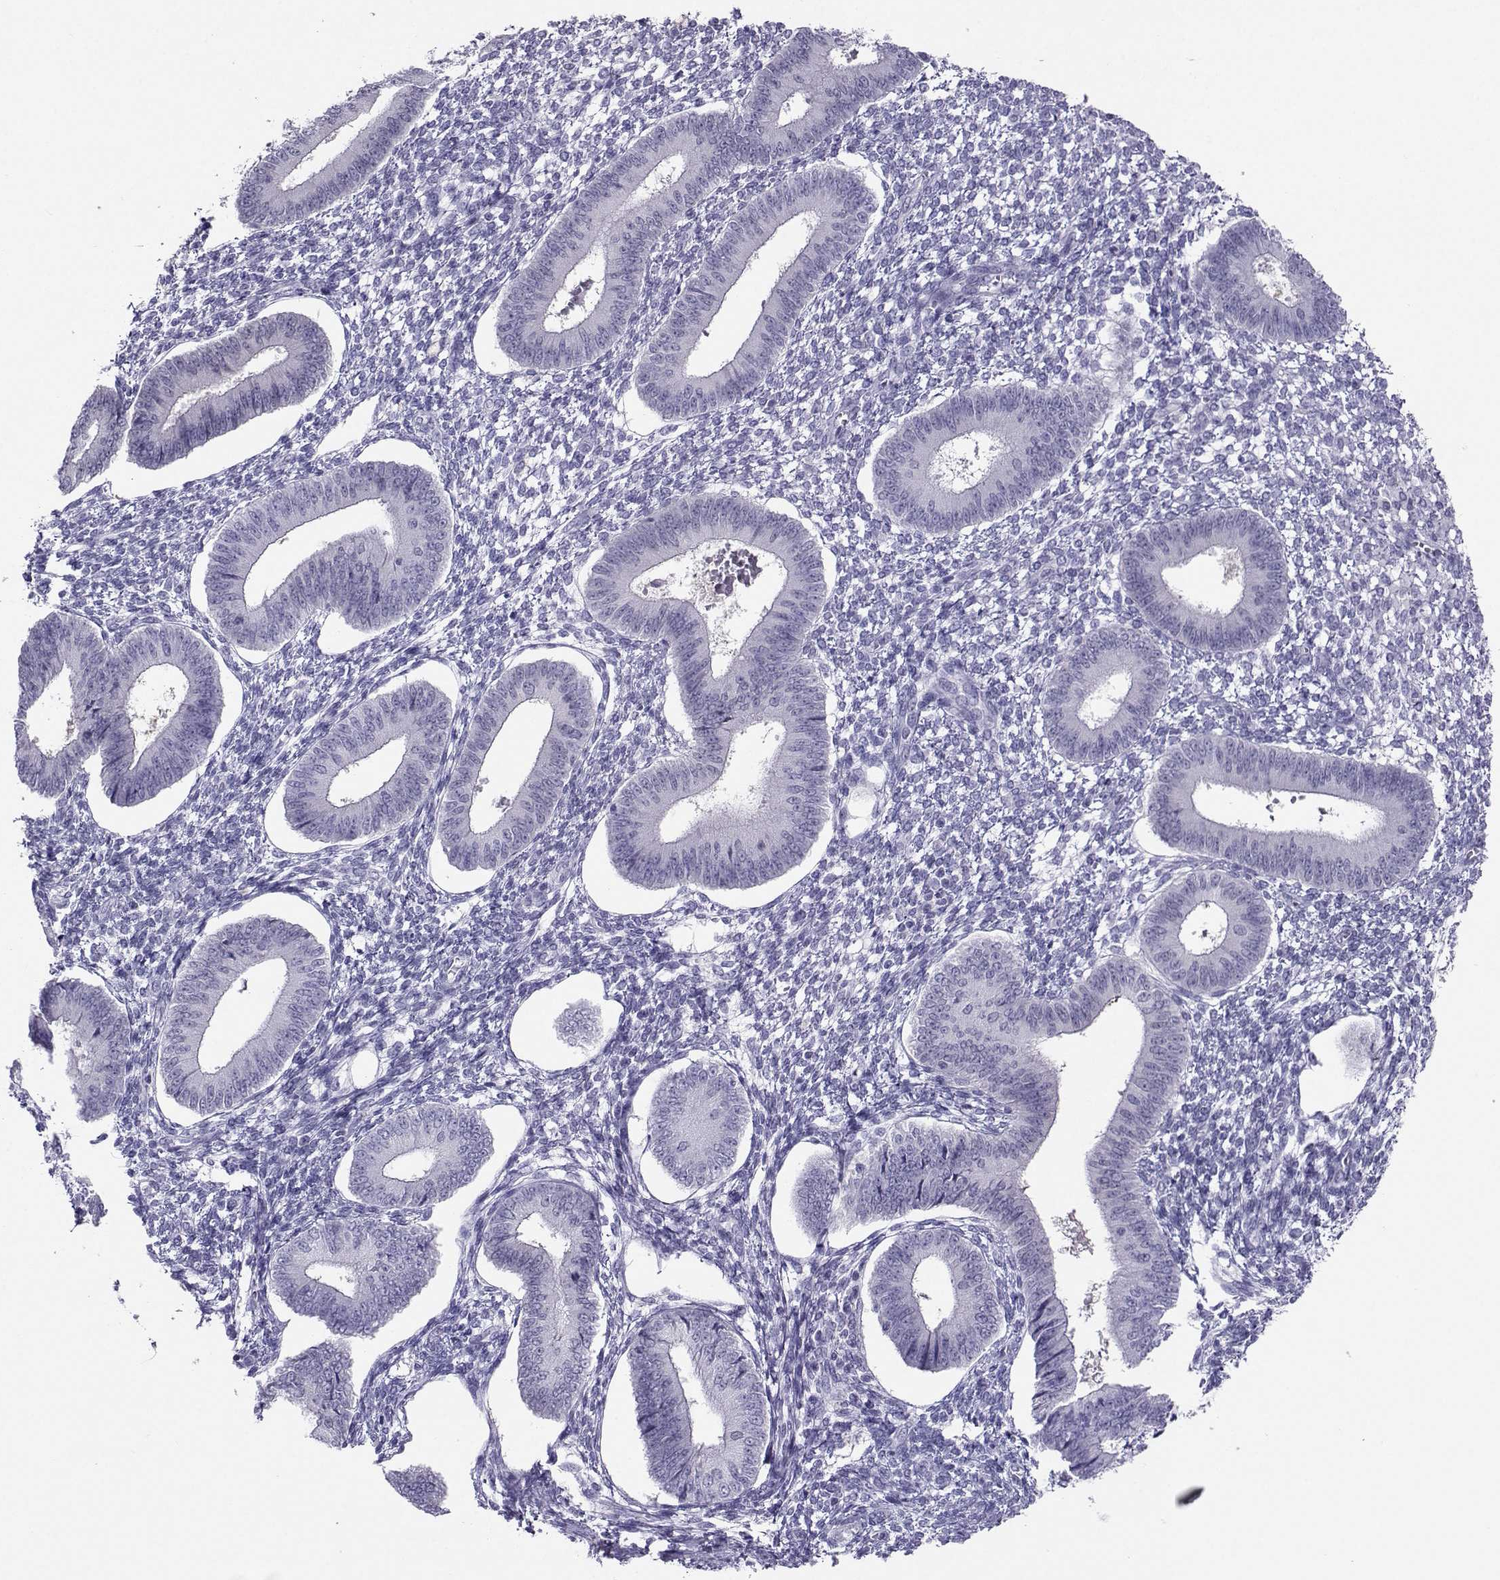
{"staining": {"intensity": "negative", "quantity": "none", "location": "none"}, "tissue": "endometrium", "cell_type": "Cells in endometrial stroma", "image_type": "normal", "snomed": [{"axis": "morphology", "description": "Normal tissue, NOS"}, {"axis": "topography", "description": "Endometrium"}], "caption": "DAB immunohistochemical staining of unremarkable human endometrium reveals no significant expression in cells in endometrial stroma. (Immunohistochemistry (ihc), brightfield microscopy, high magnification).", "gene": "PGK1", "patient": {"sex": "female", "age": 42}}